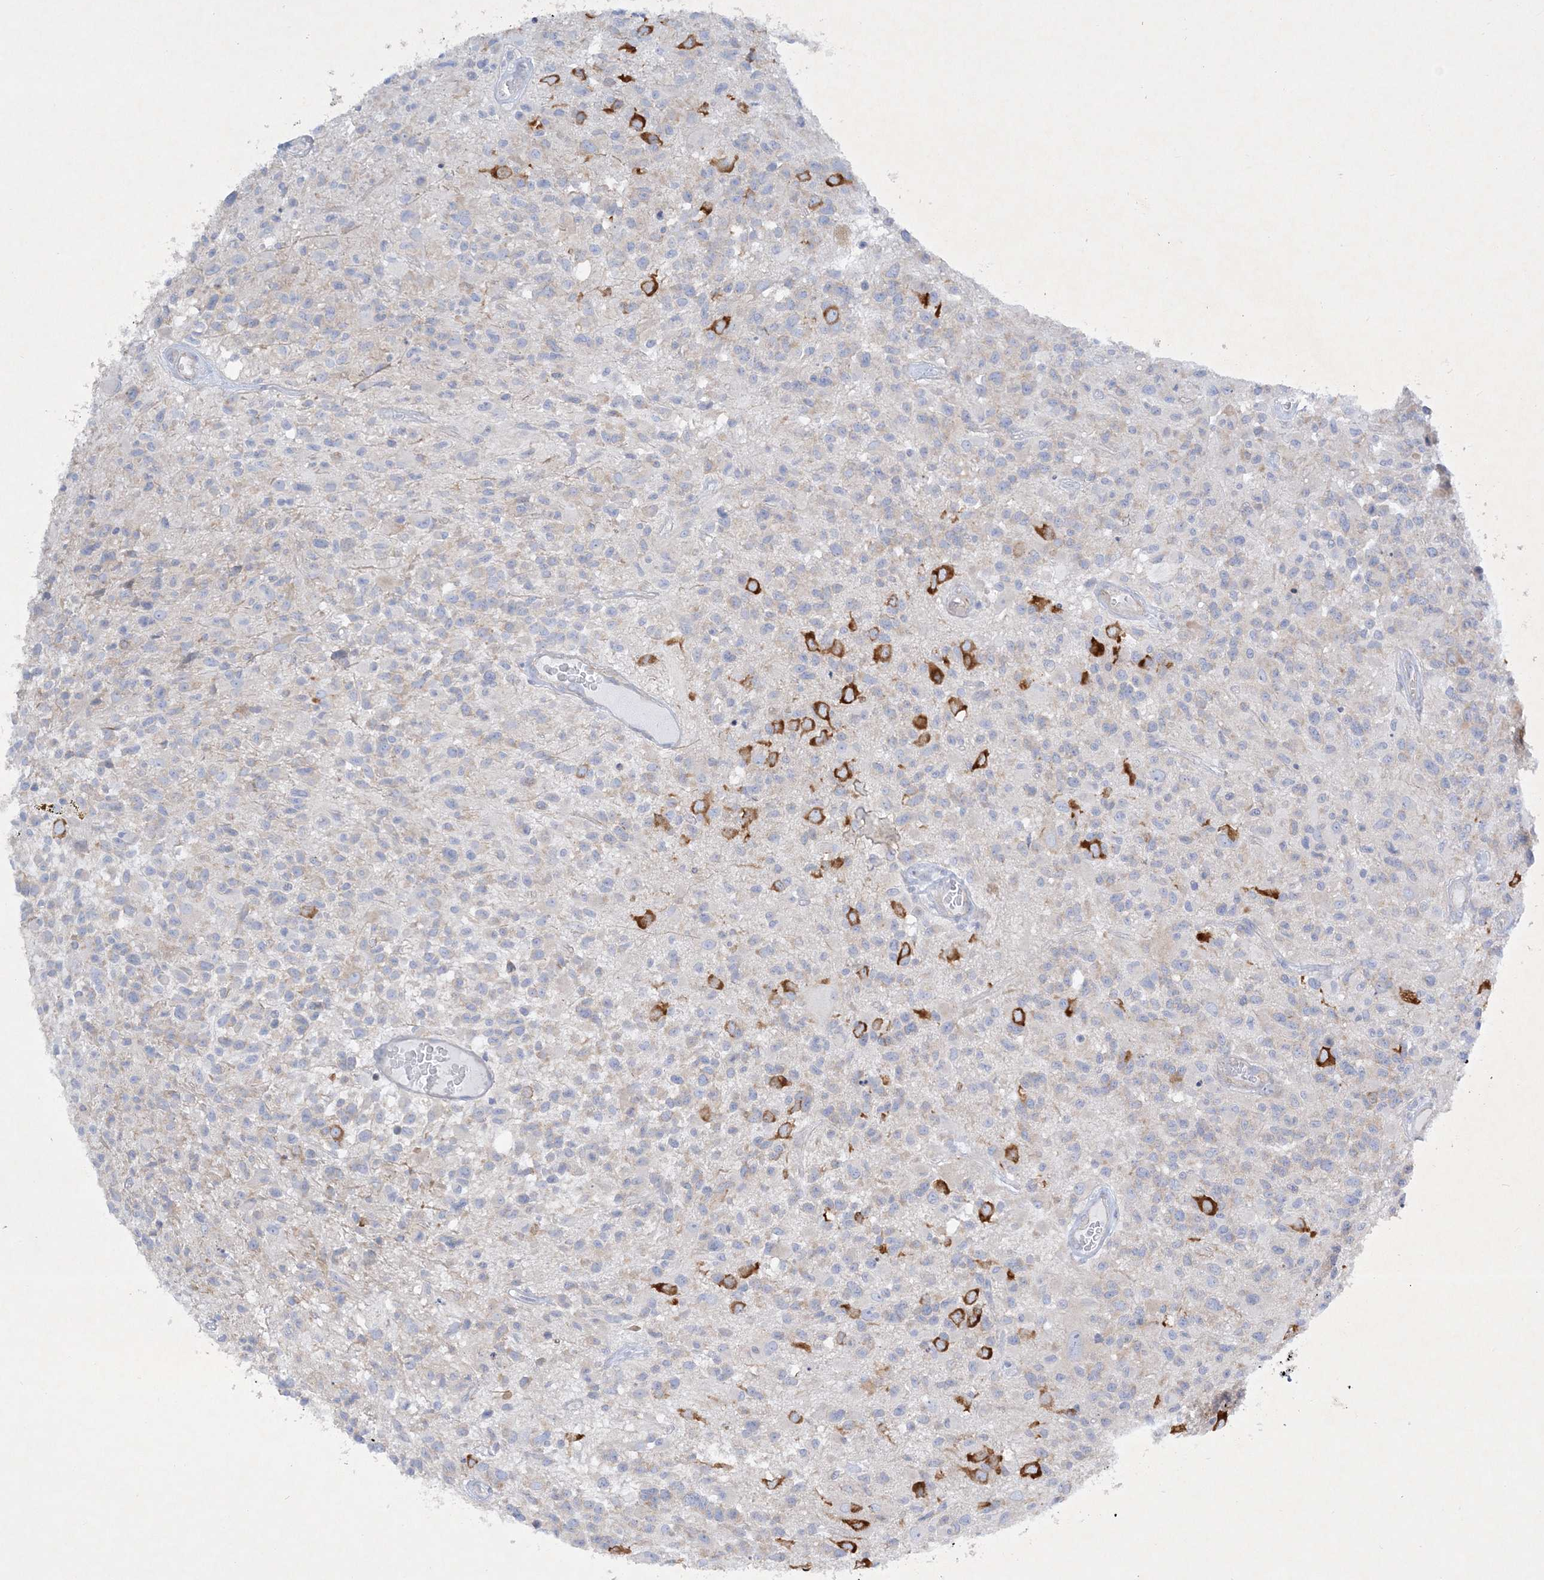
{"staining": {"intensity": "negative", "quantity": "none", "location": "none"}, "tissue": "glioma", "cell_type": "Tumor cells", "image_type": "cancer", "snomed": [{"axis": "morphology", "description": "Glioma, malignant, High grade"}, {"axis": "morphology", "description": "Glioblastoma, NOS"}, {"axis": "topography", "description": "Brain"}], "caption": "Glioblastoma stained for a protein using immunohistochemistry (IHC) displays no positivity tumor cells.", "gene": "FARSB", "patient": {"sex": "male", "age": 60}}